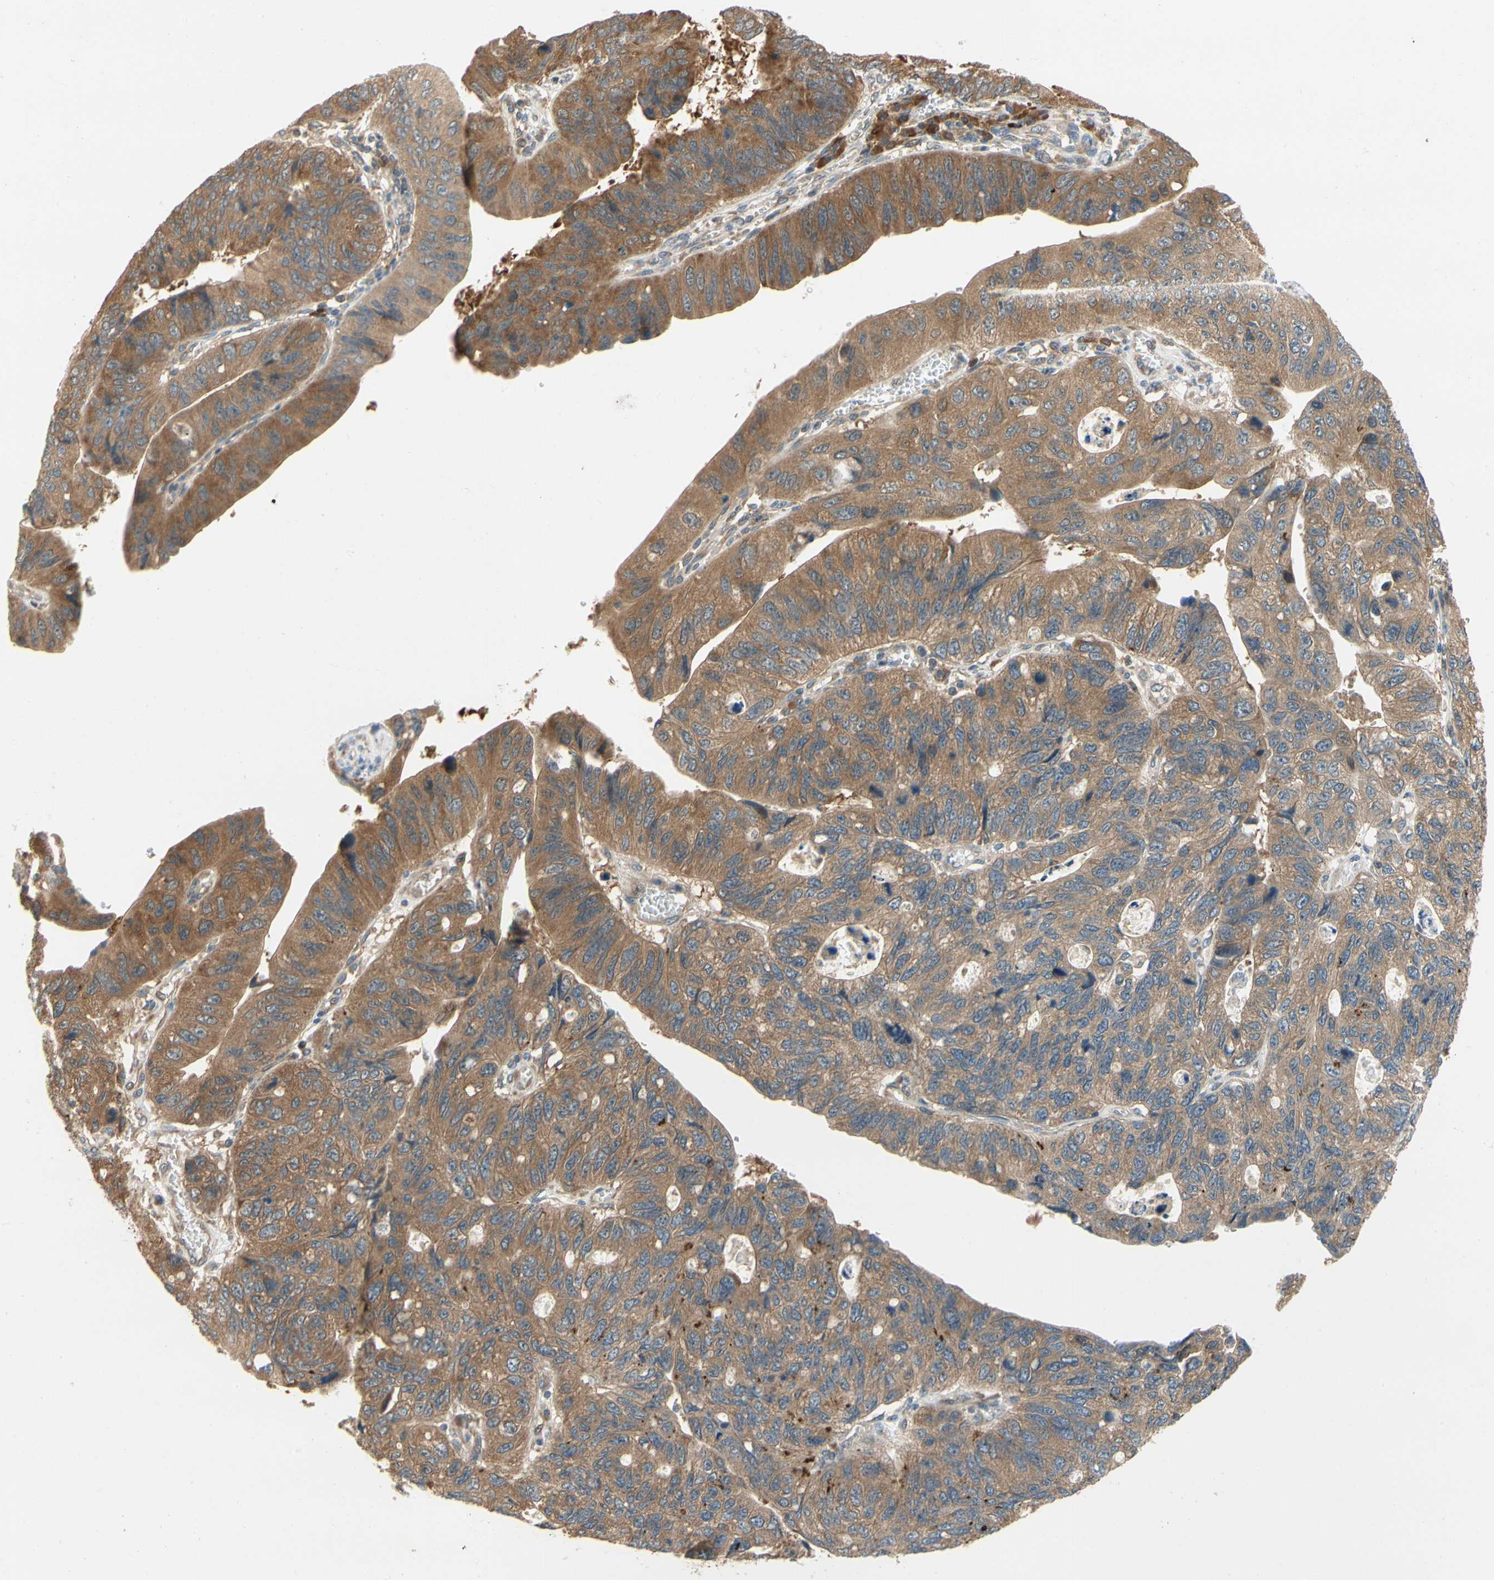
{"staining": {"intensity": "strong", "quantity": ">75%", "location": "cytoplasmic/membranous"}, "tissue": "stomach cancer", "cell_type": "Tumor cells", "image_type": "cancer", "snomed": [{"axis": "morphology", "description": "Adenocarcinoma, NOS"}, {"axis": "topography", "description": "Stomach"}], "caption": "This photomicrograph exhibits immunohistochemistry staining of stomach cancer, with high strong cytoplasmic/membranous expression in approximately >75% of tumor cells.", "gene": "TDRP", "patient": {"sex": "male", "age": 59}}